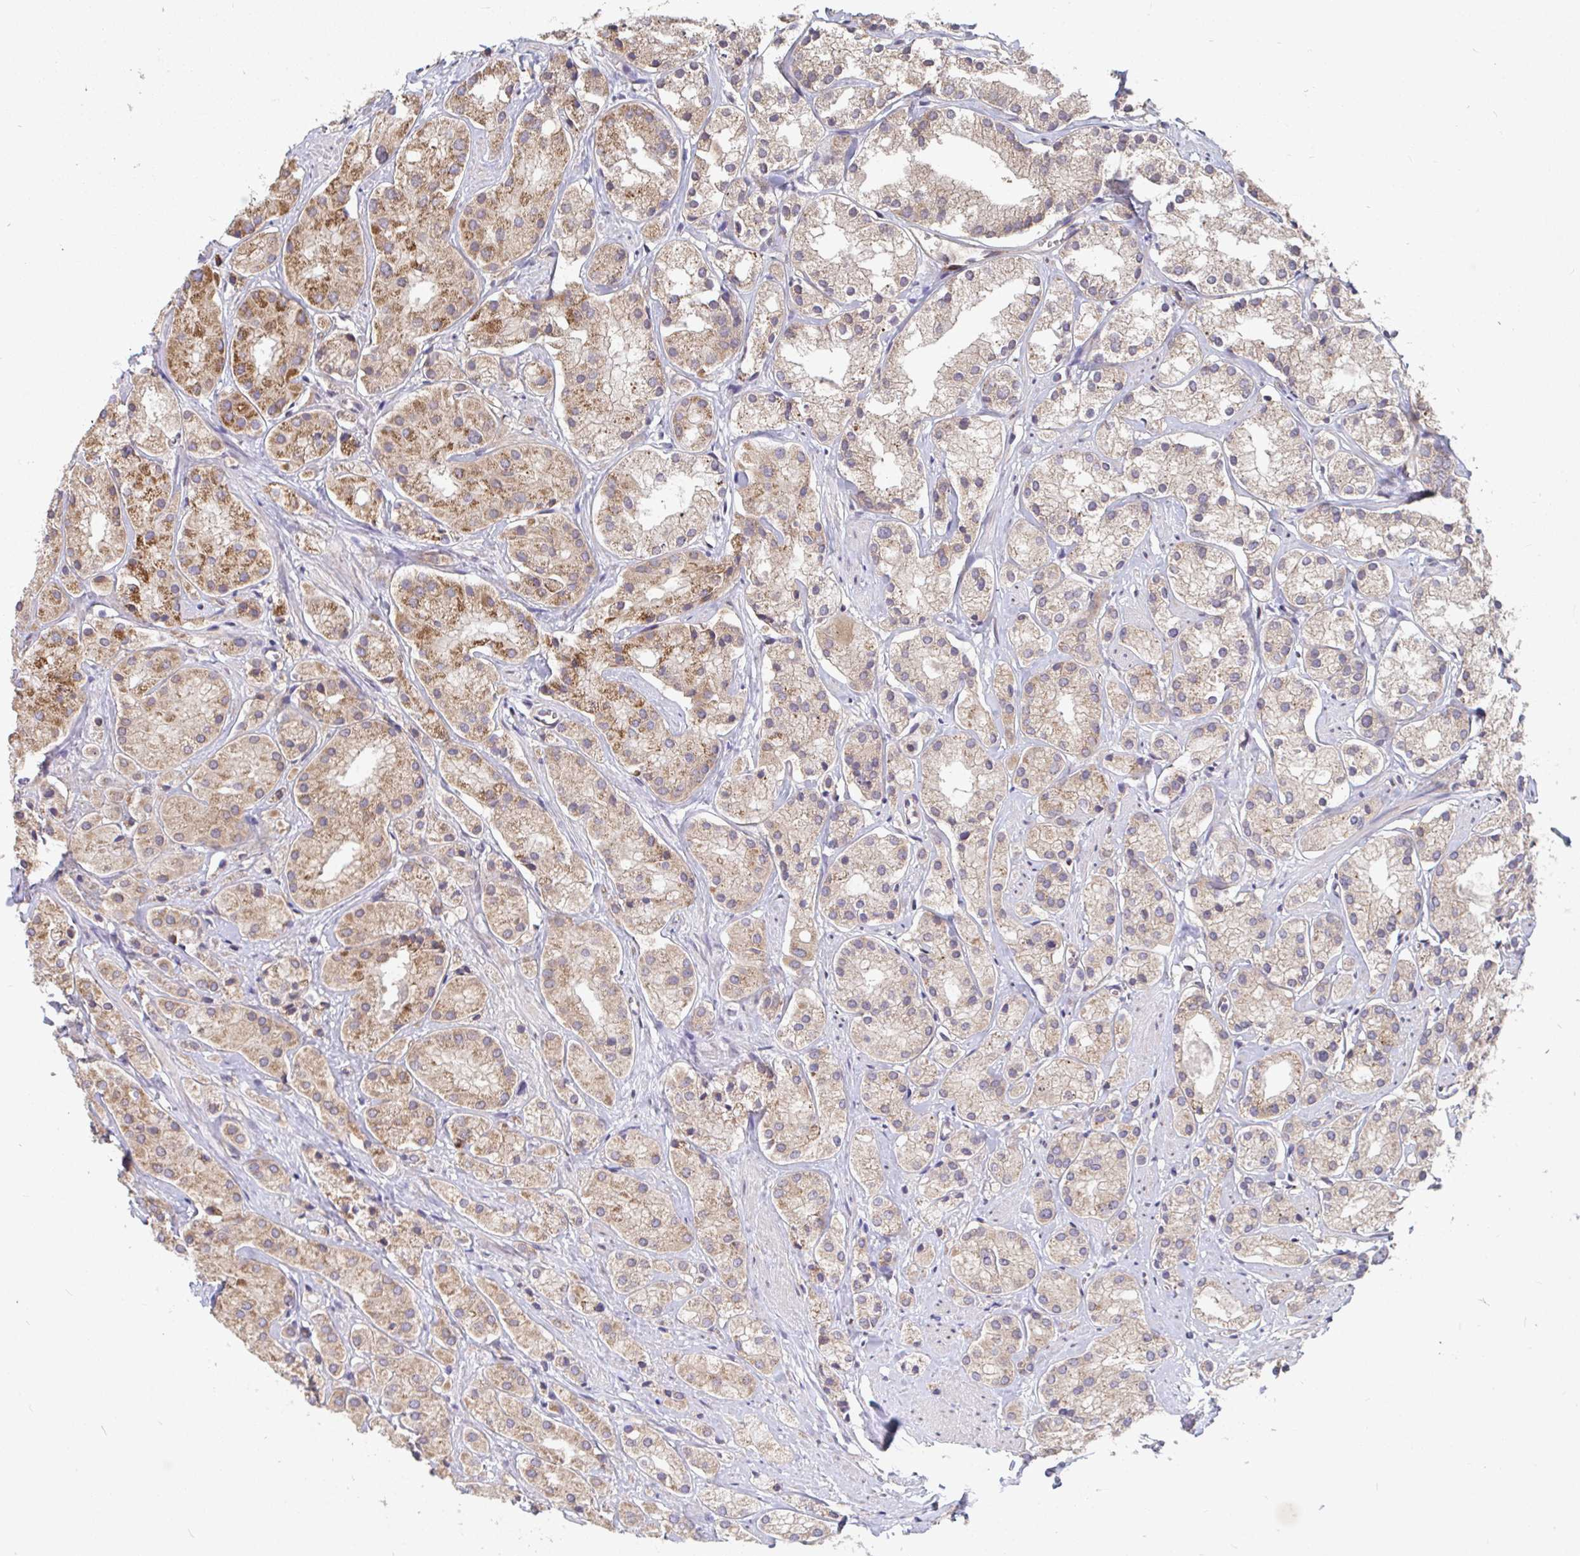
{"staining": {"intensity": "moderate", "quantity": ">75%", "location": "cytoplasmic/membranous"}, "tissue": "prostate cancer", "cell_type": "Tumor cells", "image_type": "cancer", "snomed": [{"axis": "morphology", "description": "Adenocarcinoma, Low grade"}, {"axis": "topography", "description": "Prostate"}], "caption": "Immunohistochemistry (IHC) (DAB (3,3'-diaminobenzidine)) staining of human low-grade adenocarcinoma (prostate) exhibits moderate cytoplasmic/membranous protein positivity in approximately >75% of tumor cells. (DAB (3,3'-diaminobenzidine) = brown stain, brightfield microscopy at high magnification).", "gene": "EIF1AD", "patient": {"sex": "male", "age": 69}}